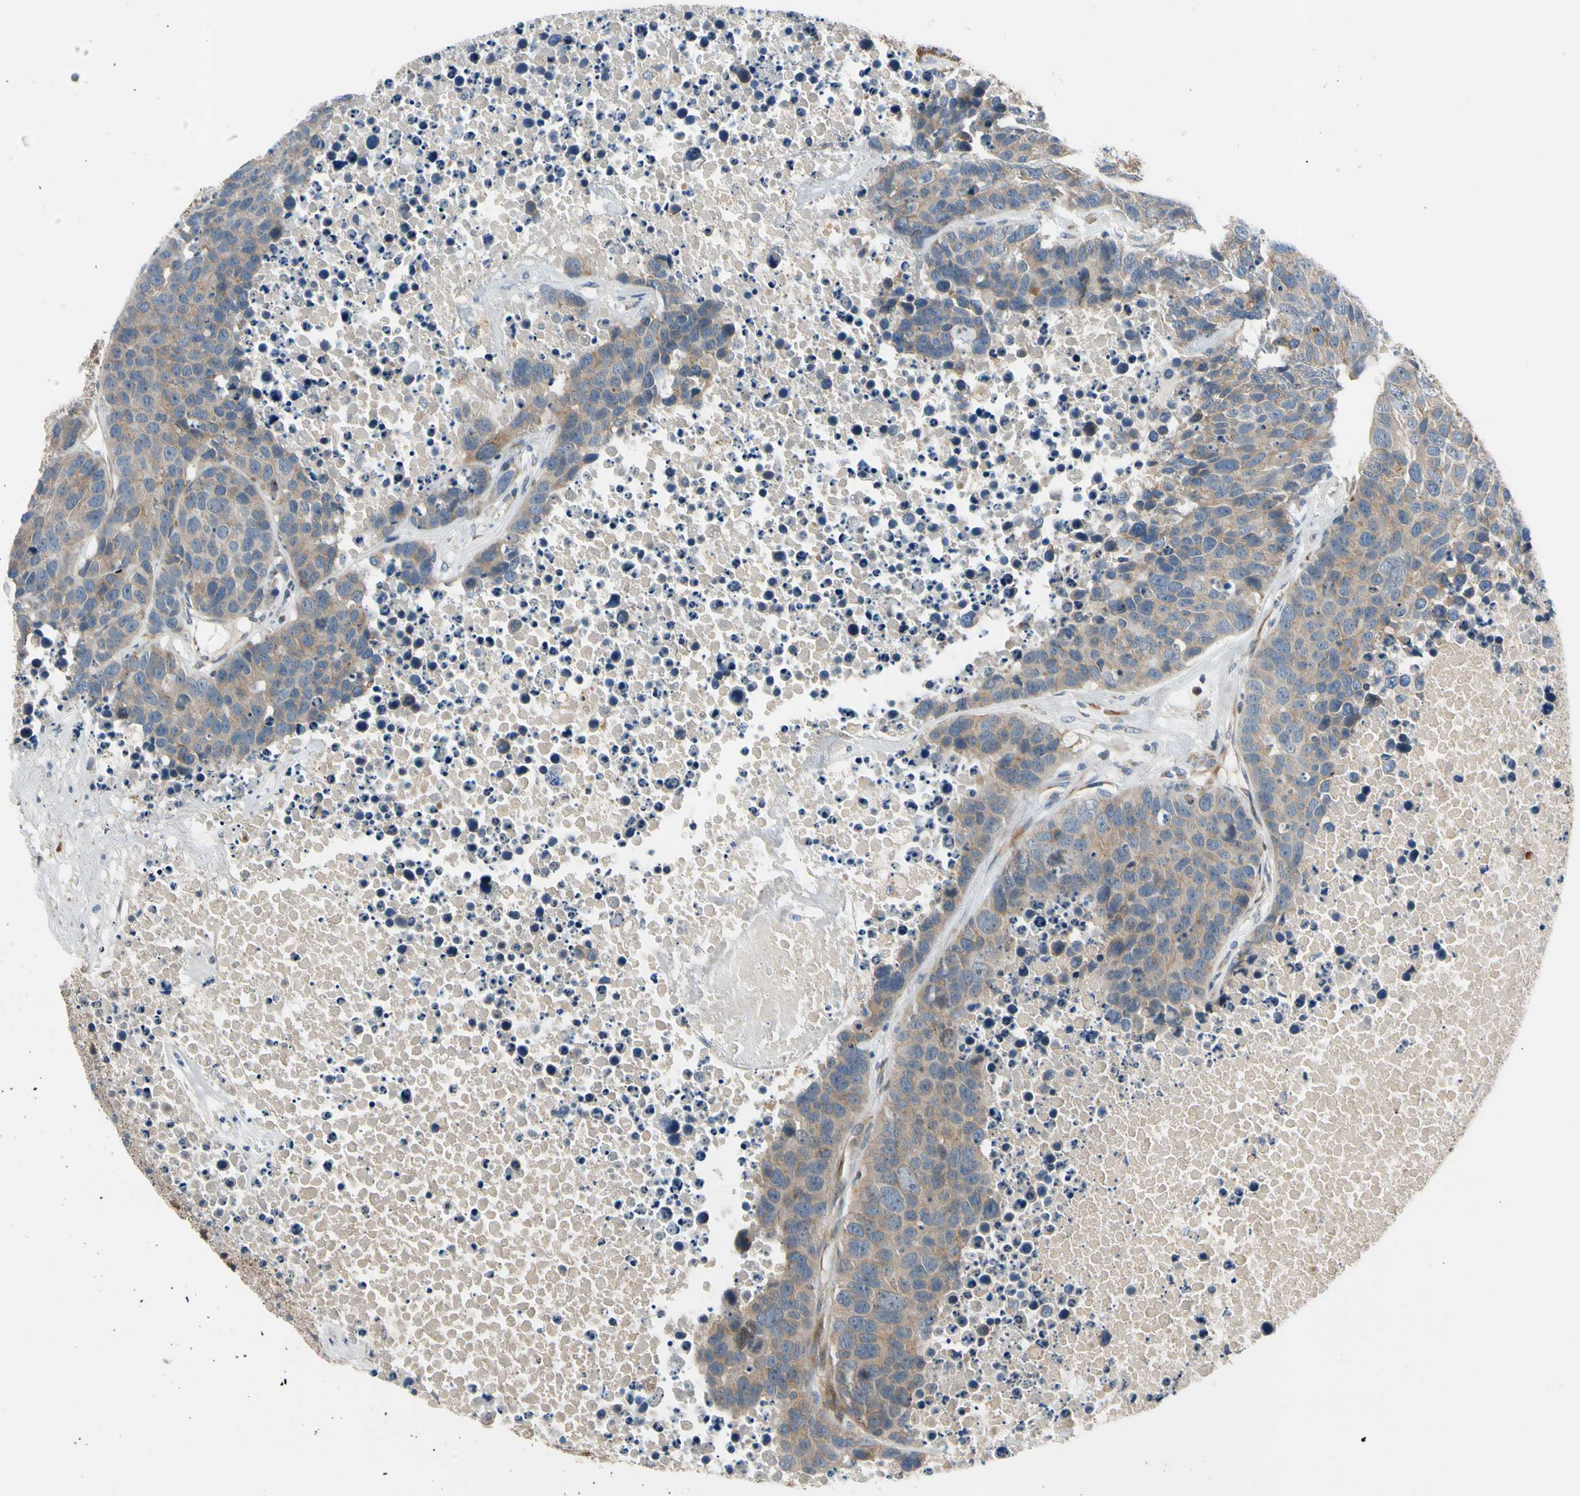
{"staining": {"intensity": "moderate", "quantity": ">75%", "location": "cytoplasmic/membranous"}, "tissue": "carcinoid", "cell_type": "Tumor cells", "image_type": "cancer", "snomed": [{"axis": "morphology", "description": "Carcinoid, malignant, NOS"}, {"axis": "topography", "description": "Lung"}], "caption": "Tumor cells display moderate cytoplasmic/membranous positivity in about >75% of cells in malignant carcinoid.", "gene": "MST1R", "patient": {"sex": "male", "age": 60}}